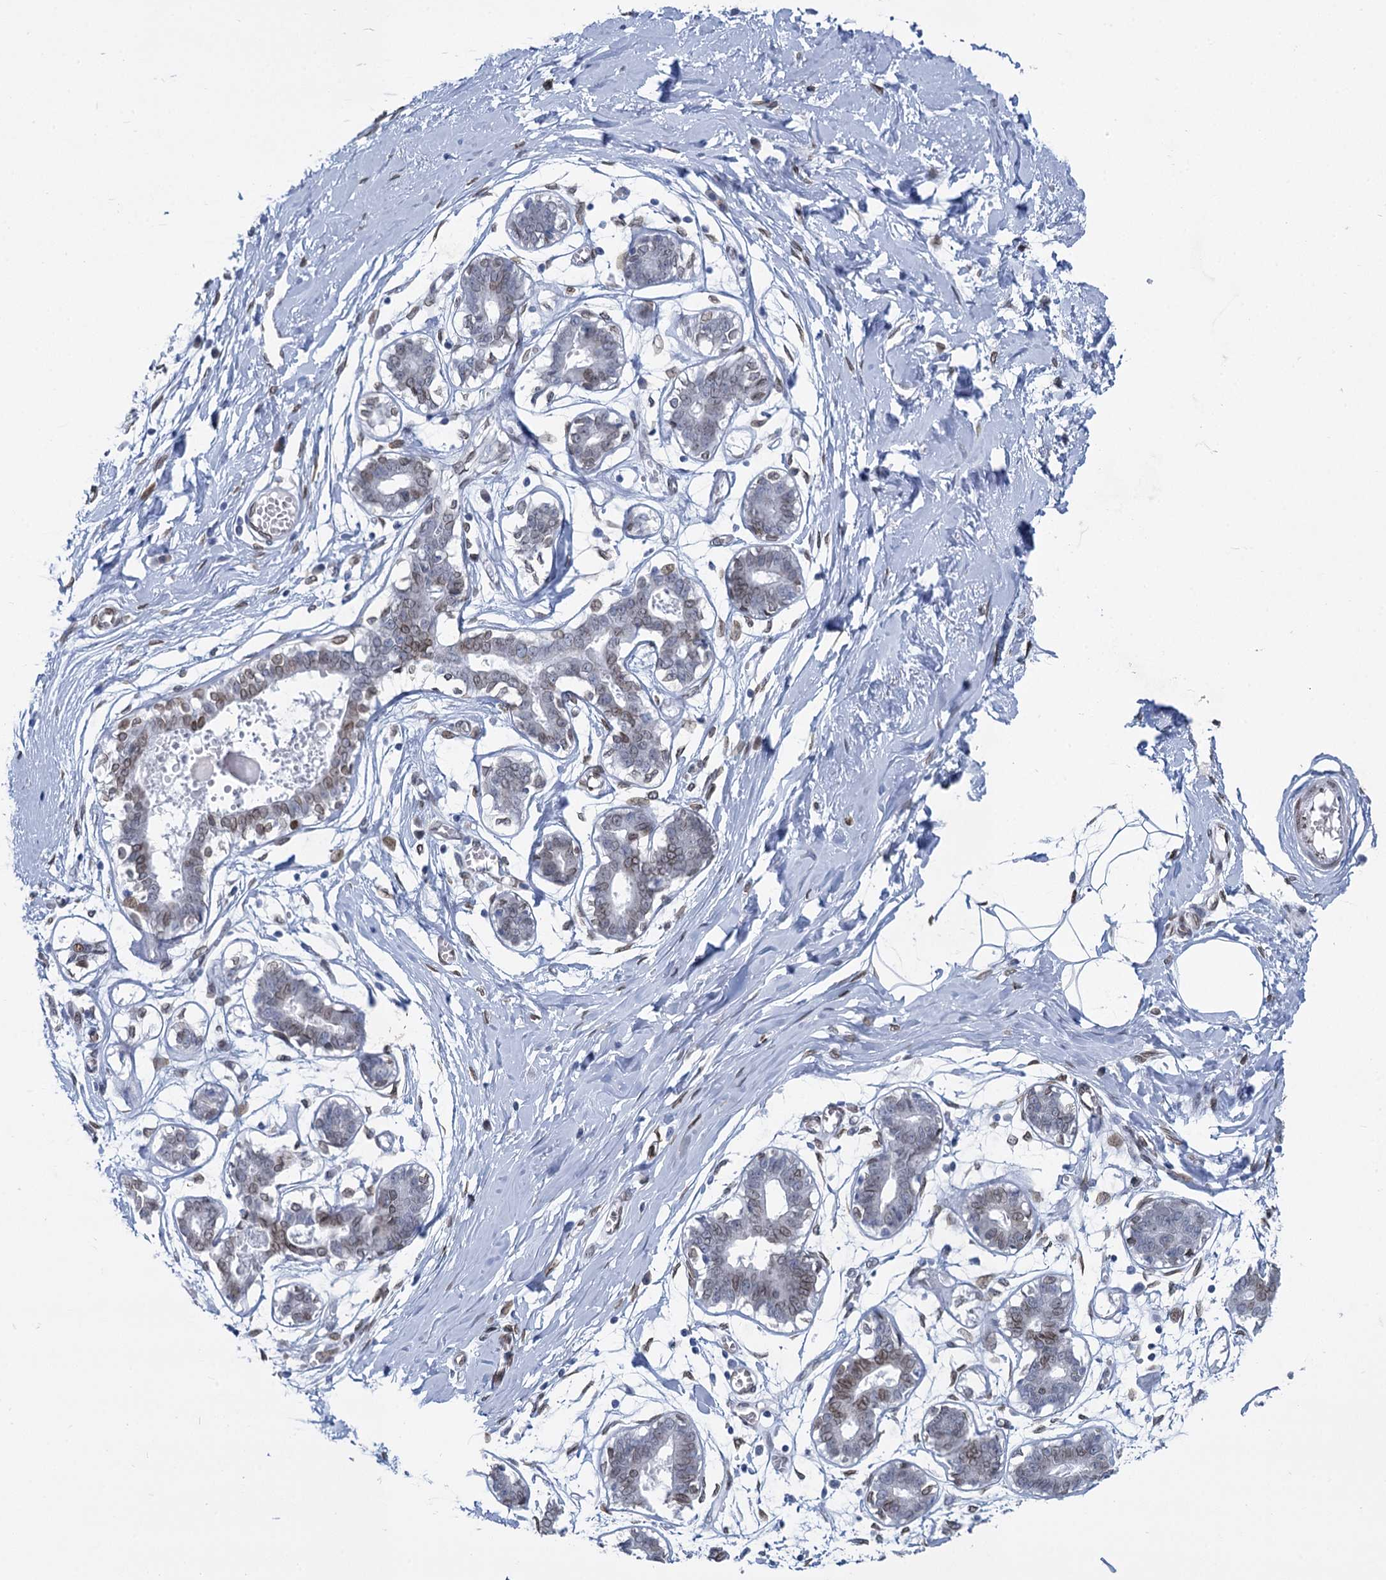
{"staining": {"intensity": "negative", "quantity": "none", "location": "none"}, "tissue": "breast", "cell_type": "Adipocytes", "image_type": "normal", "snomed": [{"axis": "morphology", "description": "Normal tissue, NOS"}, {"axis": "topography", "description": "Breast"}], "caption": "Unremarkable breast was stained to show a protein in brown. There is no significant positivity in adipocytes. Brightfield microscopy of IHC stained with DAB (brown) and hematoxylin (blue), captured at high magnification.", "gene": "PRSS35", "patient": {"sex": "female", "age": 27}}